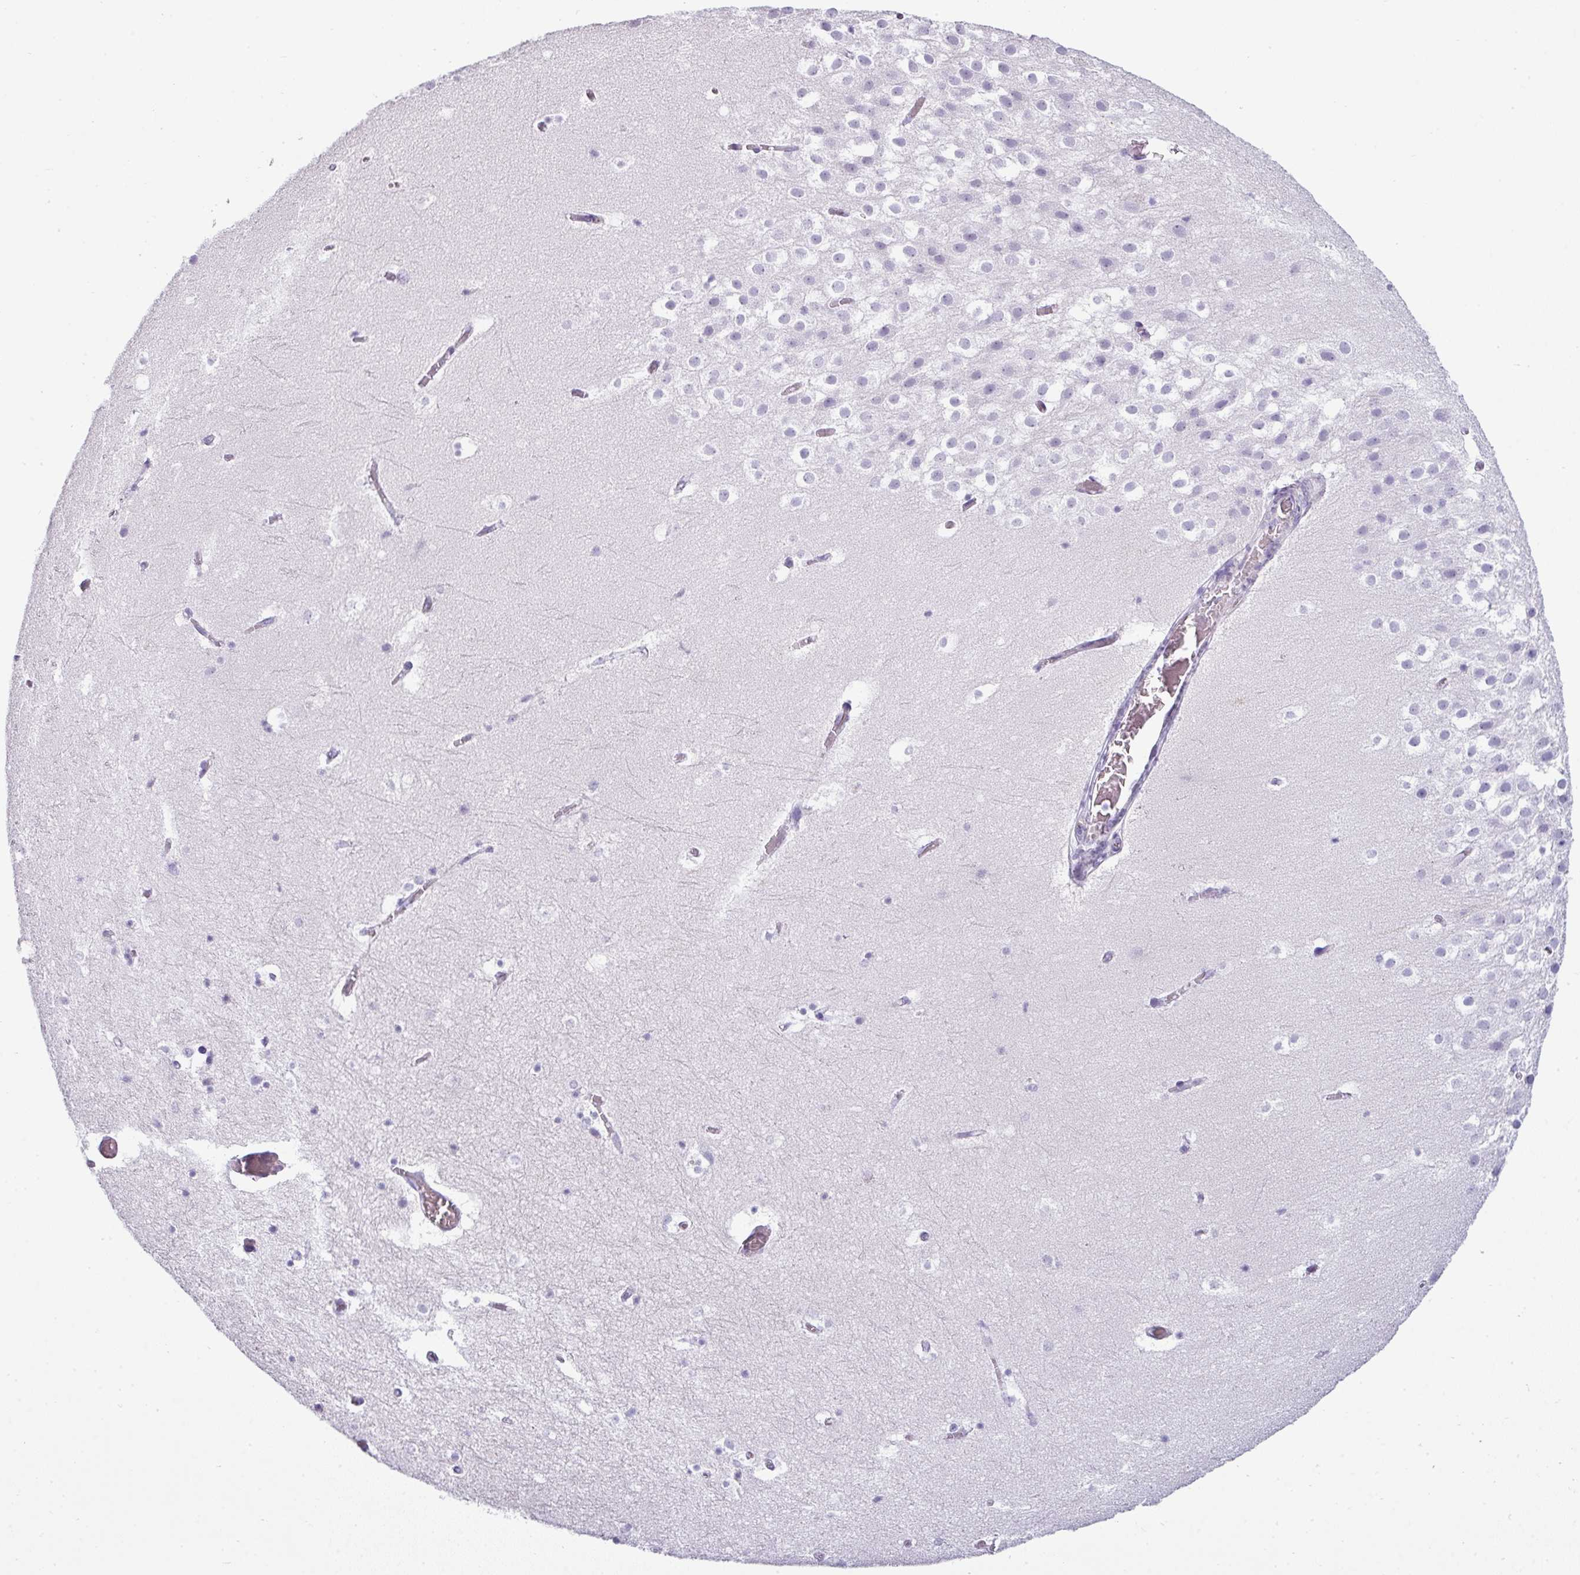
{"staining": {"intensity": "negative", "quantity": "none", "location": "none"}, "tissue": "hippocampus", "cell_type": "Glial cells", "image_type": "normal", "snomed": [{"axis": "morphology", "description": "Normal tissue, NOS"}, {"axis": "topography", "description": "Hippocampus"}], "caption": "The immunohistochemistry (IHC) image has no significant staining in glial cells of hippocampus.", "gene": "VCX2", "patient": {"sex": "female", "age": 52}}